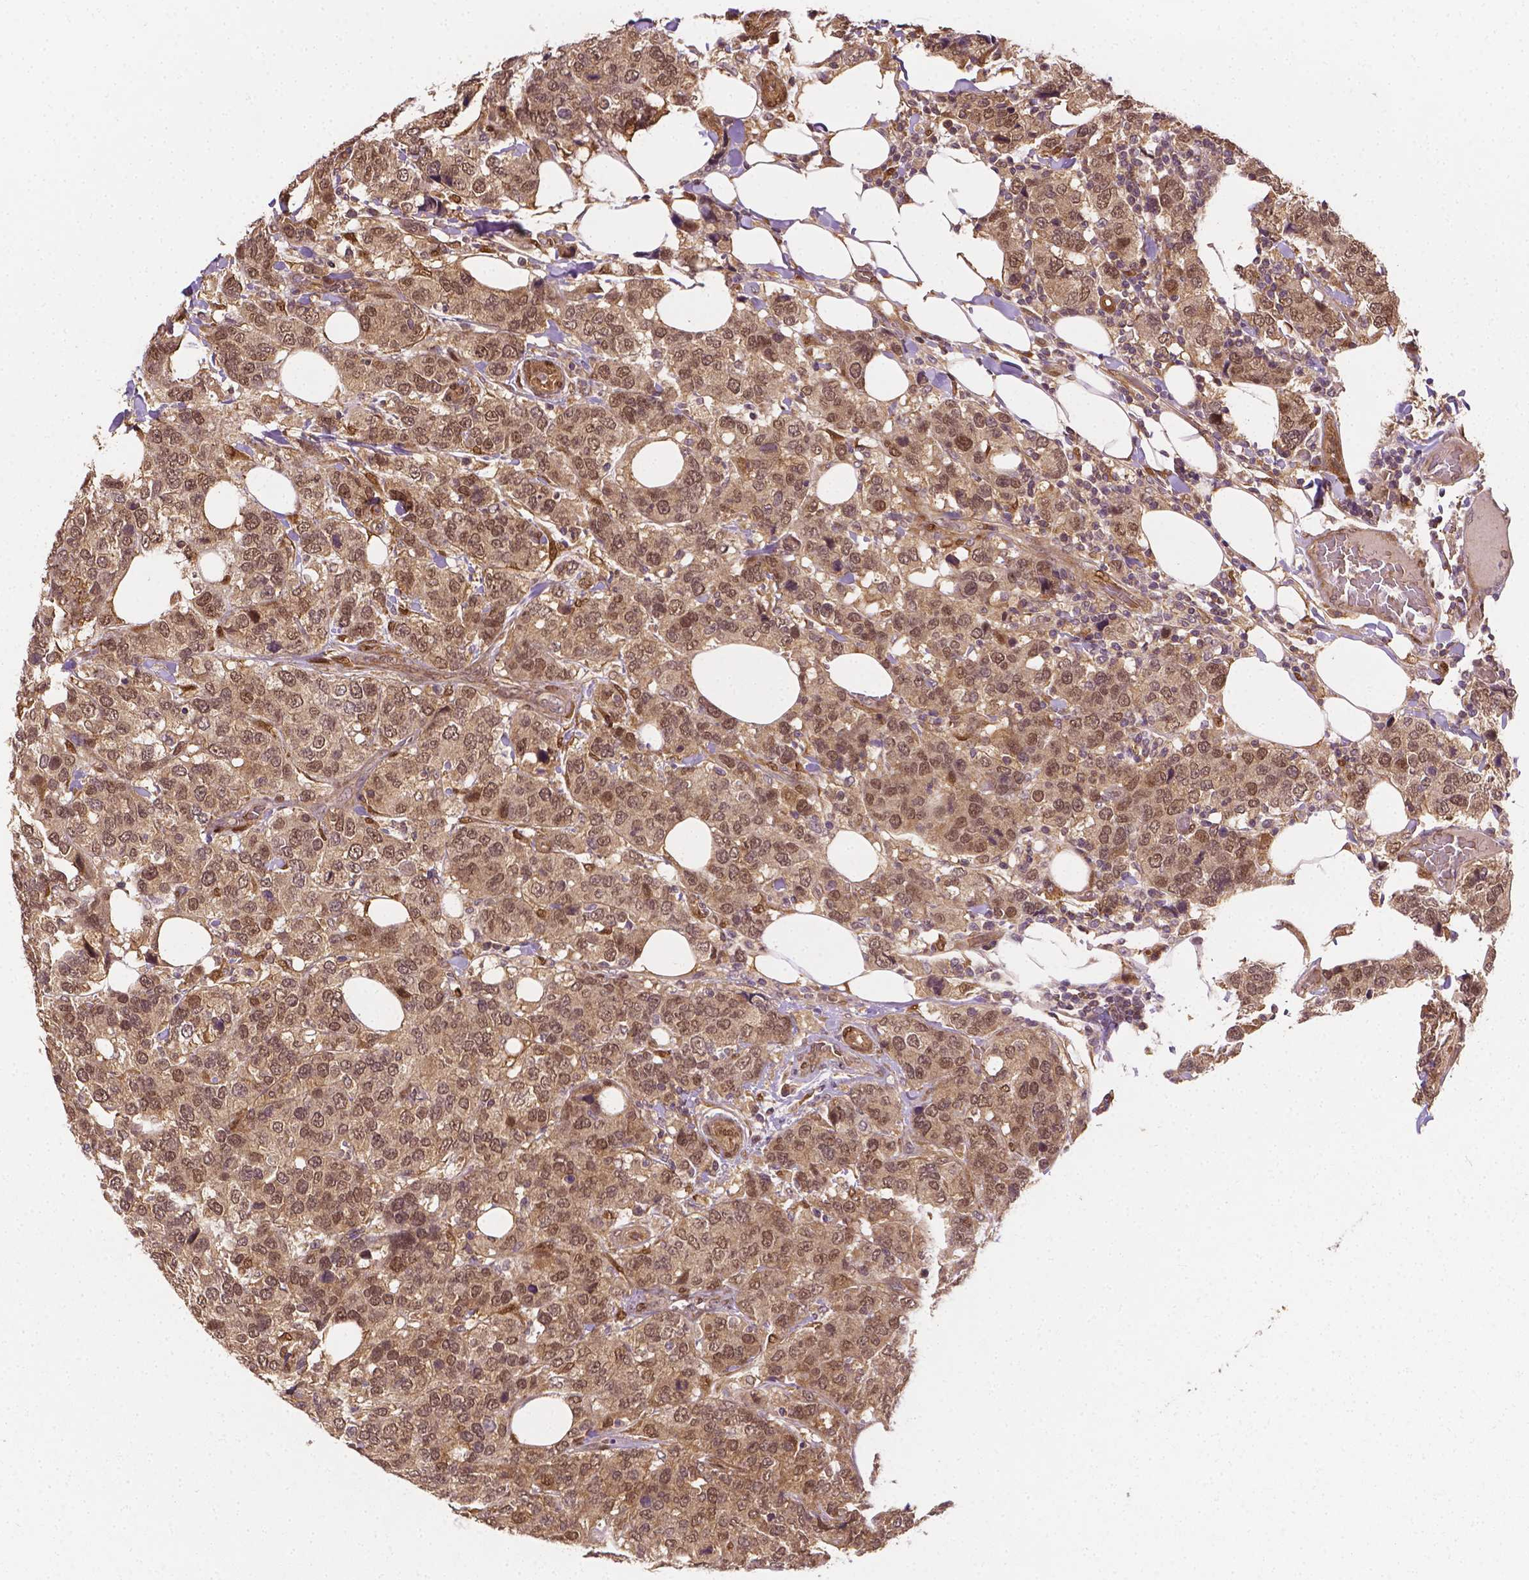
{"staining": {"intensity": "weak", "quantity": ">75%", "location": "cytoplasmic/membranous,nuclear"}, "tissue": "breast cancer", "cell_type": "Tumor cells", "image_type": "cancer", "snomed": [{"axis": "morphology", "description": "Lobular carcinoma"}, {"axis": "topography", "description": "Breast"}], "caption": "DAB (3,3'-diaminobenzidine) immunohistochemical staining of breast cancer shows weak cytoplasmic/membranous and nuclear protein staining in approximately >75% of tumor cells.", "gene": "YAP1", "patient": {"sex": "female", "age": 59}}